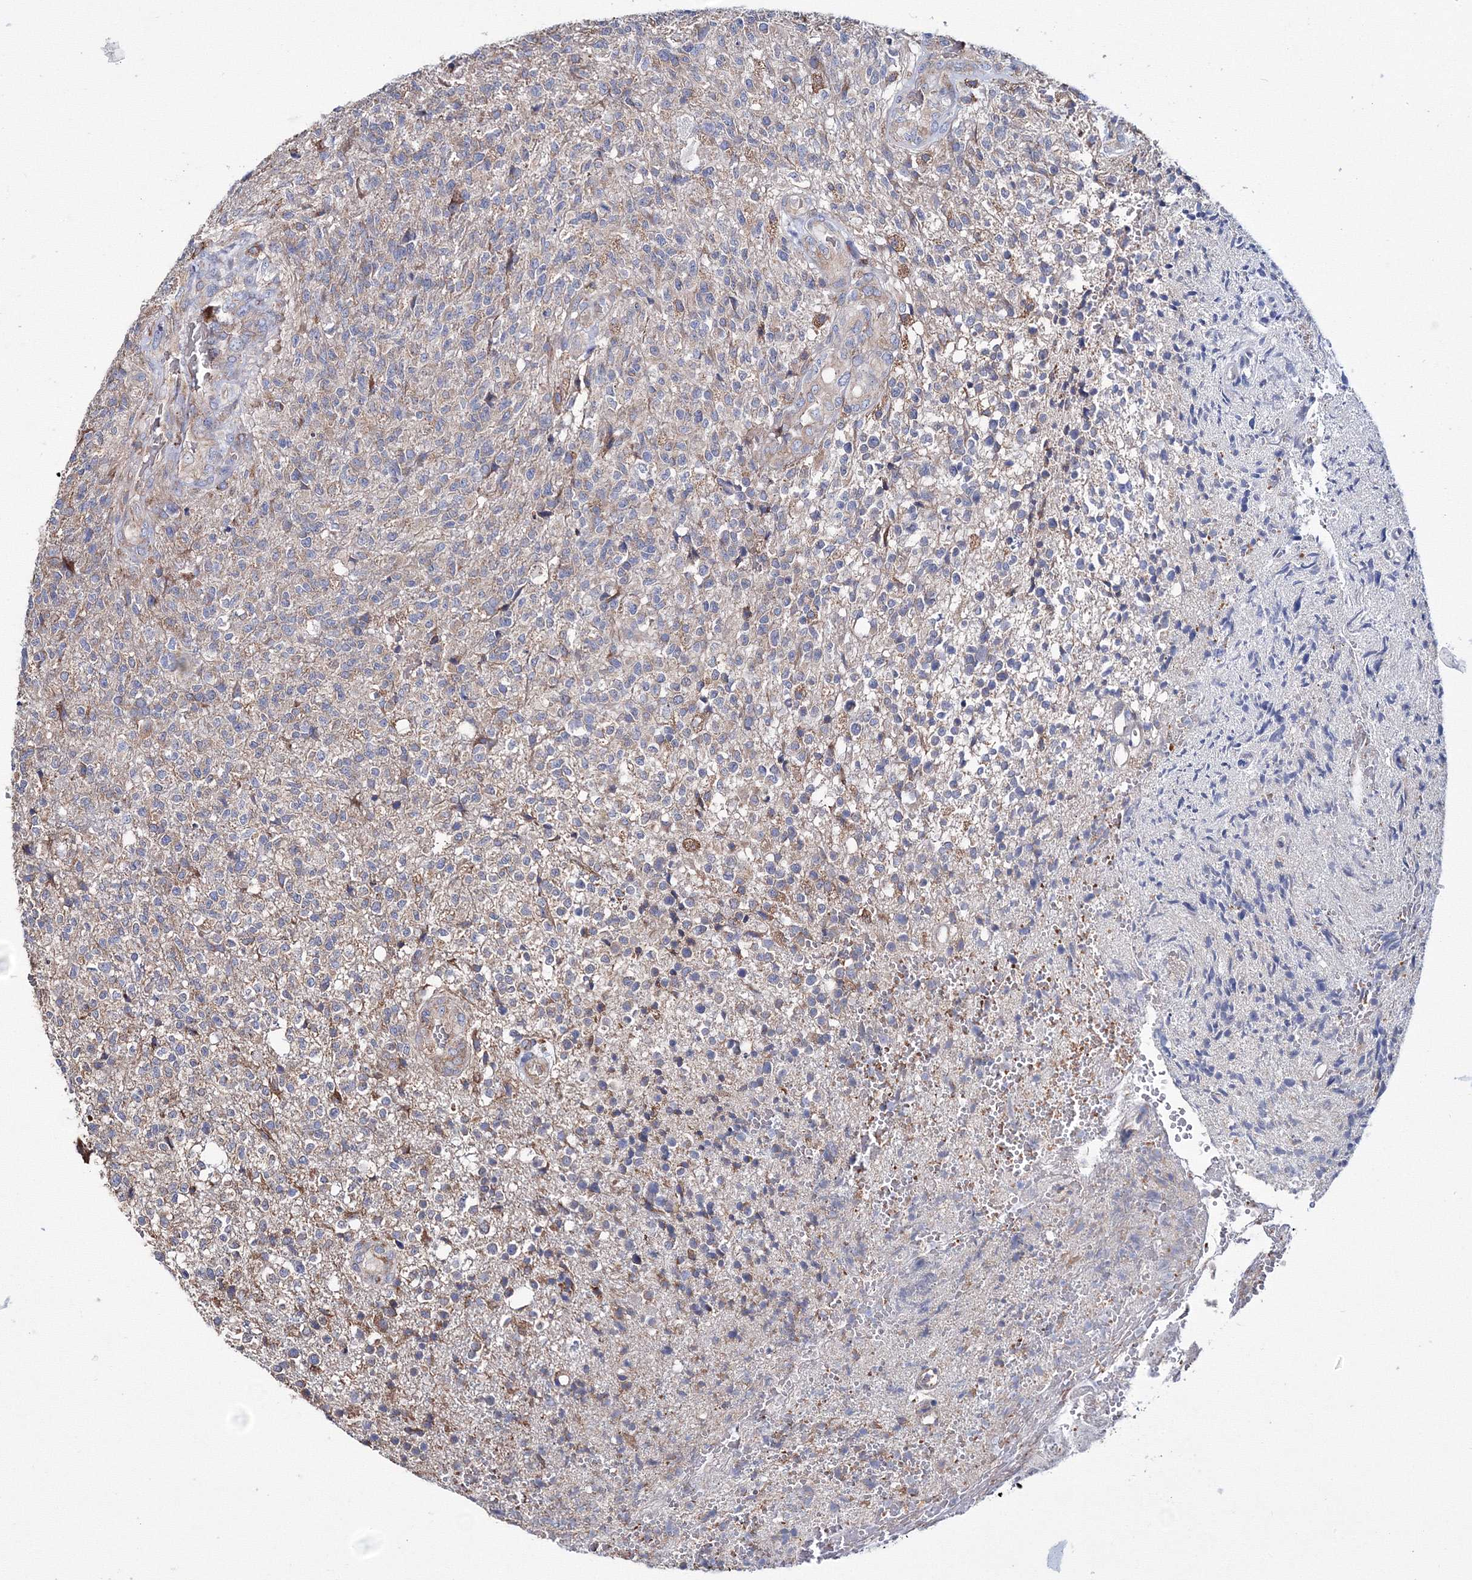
{"staining": {"intensity": "weak", "quantity": "<25%", "location": "cytoplasmic/membranous"}, "tissue": "glioma", "cell_type": "Tumor cells", "image_type": "cancer", "snomed": [{"axis": "morphology", "description": "Glioma, malignant, High grade"}, {"axis": "topography", "description": "Brain"}], "caption": "High power microscopy image of an immunohistochemistry (IHC) micrograph of malignant high-grade glioma, revealing no significant positivity in tumor cells. (Brightfield microscopy of DAB (3,3'-diaminobenzidine) IHC at high magnification).", "gene": "VPS8", "patient": {"sex": "male", "age": 56}}